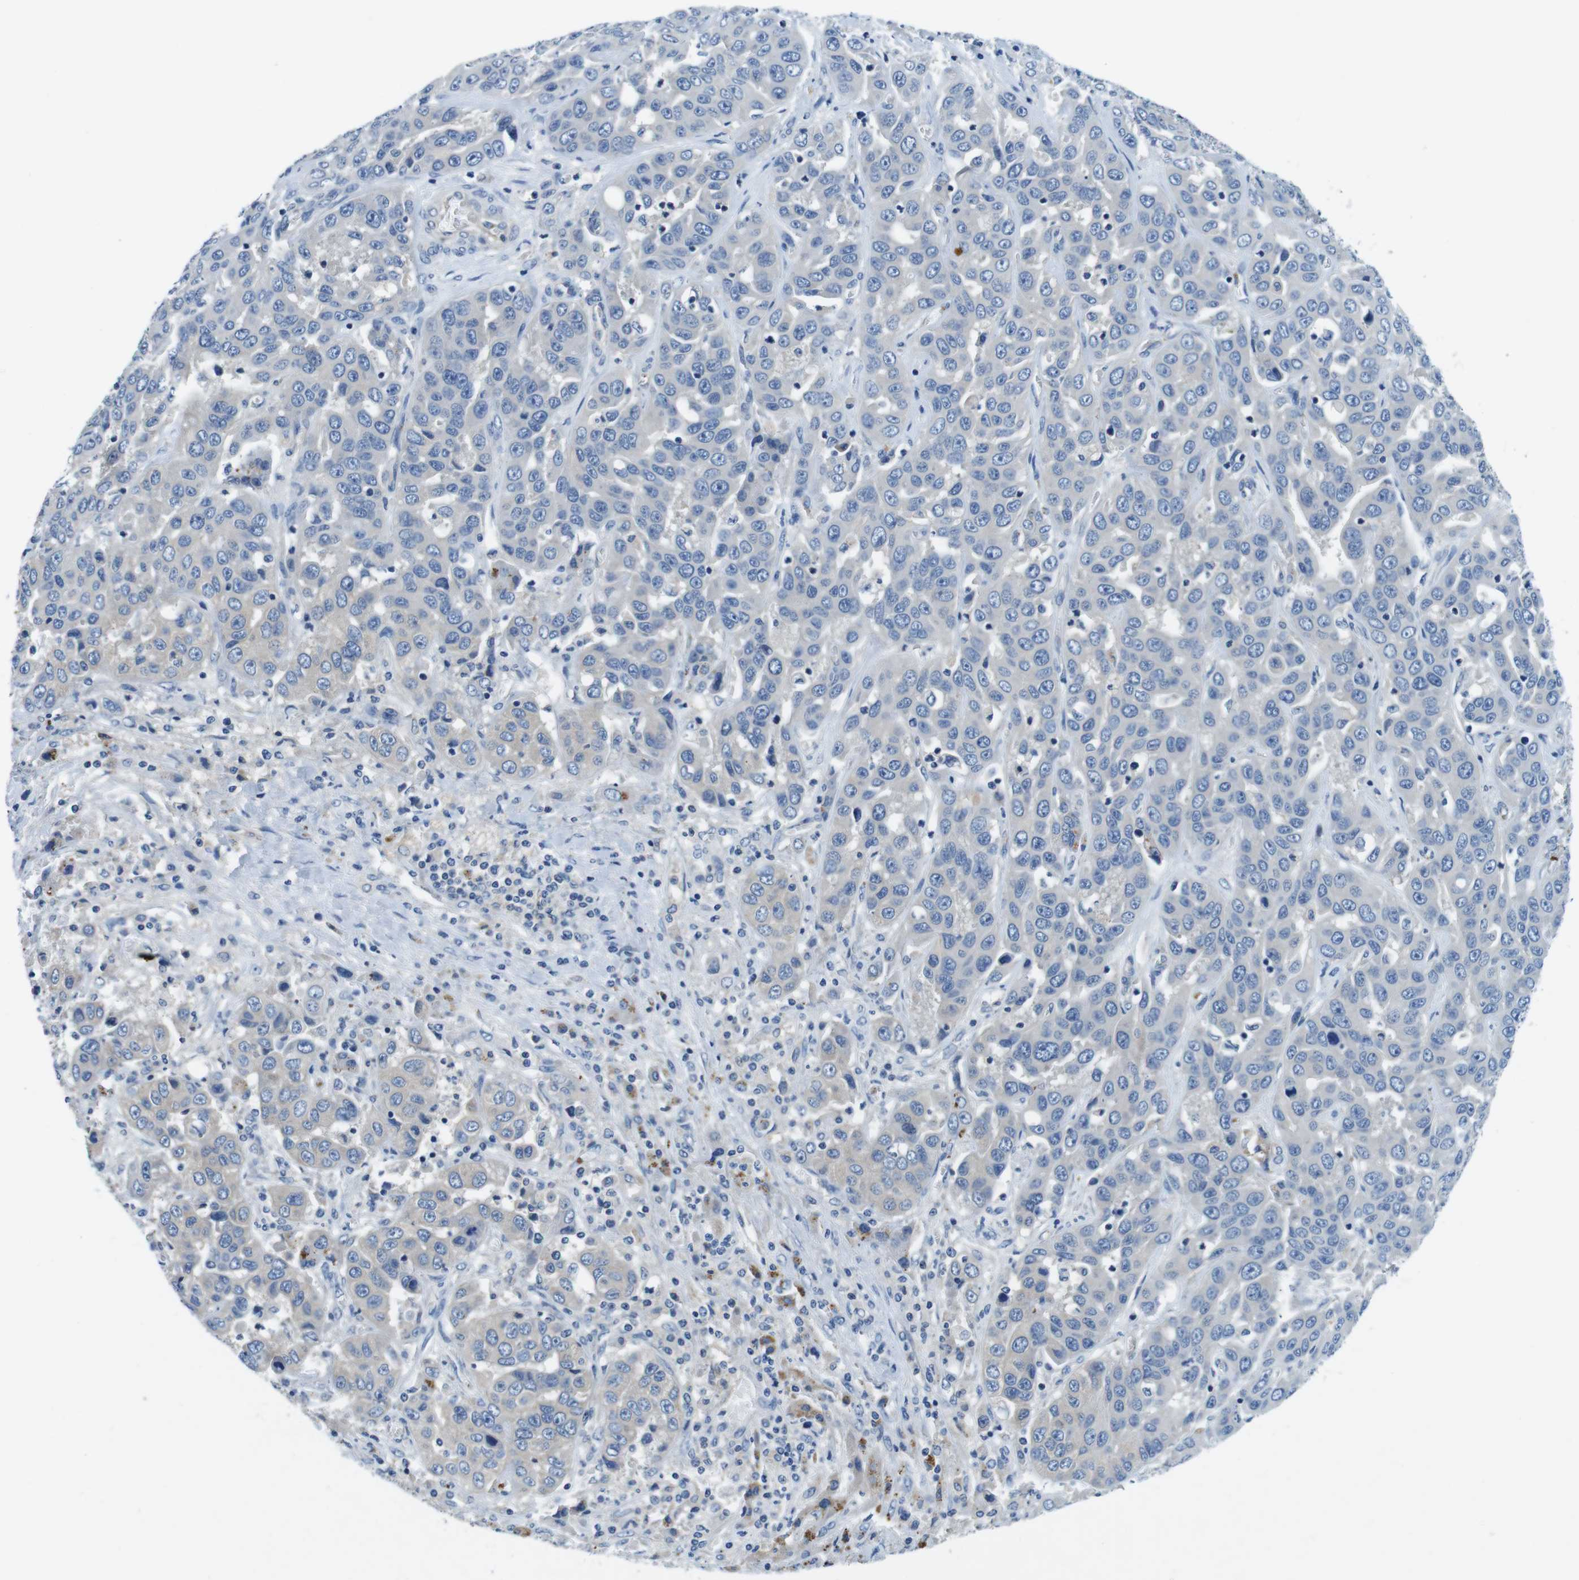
{"staining": {"intensity": "negative", "quantity": "none", "location": "none"}, "tissue": "liver cancer", "cell_type": "Tumor cells", "image_type": "cancer", "snomed": [{"axis": "morphology", "description": "Cholangiocarcinoma"}, {"axis": "topography", "description": "Liver"}], "caption": "This is an immunohistochemistry (IHC) image of human cholangiocarcinoma (liver). There is no positivity in tumor cells.", "gene": "DENND4C", "patient": {"sex": "female", "age": 52}}